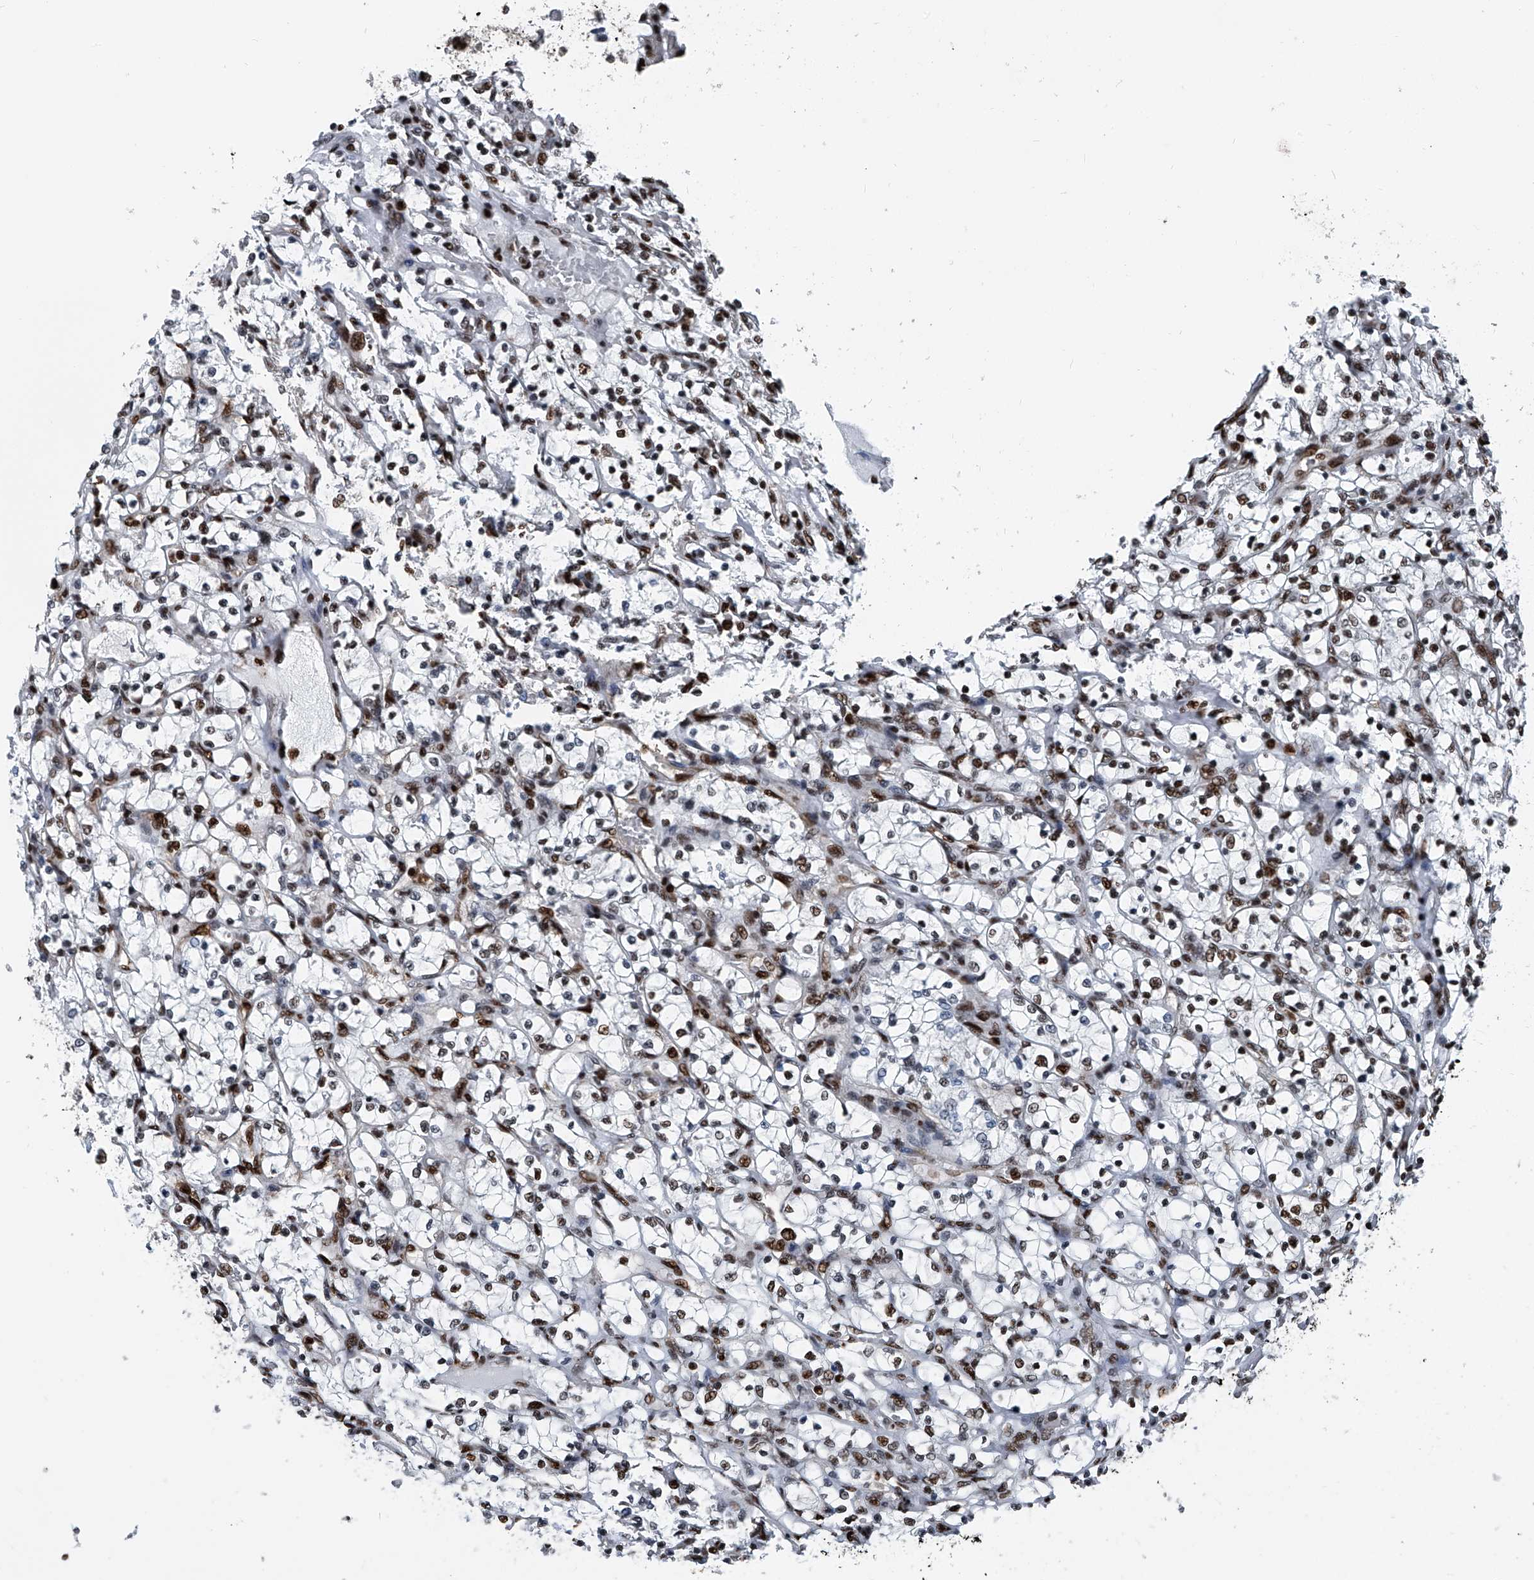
{"staining": {"intensity": "strong", "quantity": "25%-75%", "location": "nuclear"}, "tissue": "renal cancer", "cell_type": "Tumor cells", "image_type": "cancer", "snomed": [{"axis": "morphology", "description": "Adenocarcinoma, NOS"}, {"axis": "topography", "description": "Kidney"}], "caption": "Brown immunohistochemical staining in renal cancer (adenocarcinoma) displays strong nuclear positivity in approximately 25%-75% of tumor cells. Immunohistochemistry (ihc) stains the protein in brown and the nuclei are stained blue.", "gene": "FKBP5", "patient": {"sex": "female", "age": 69}}